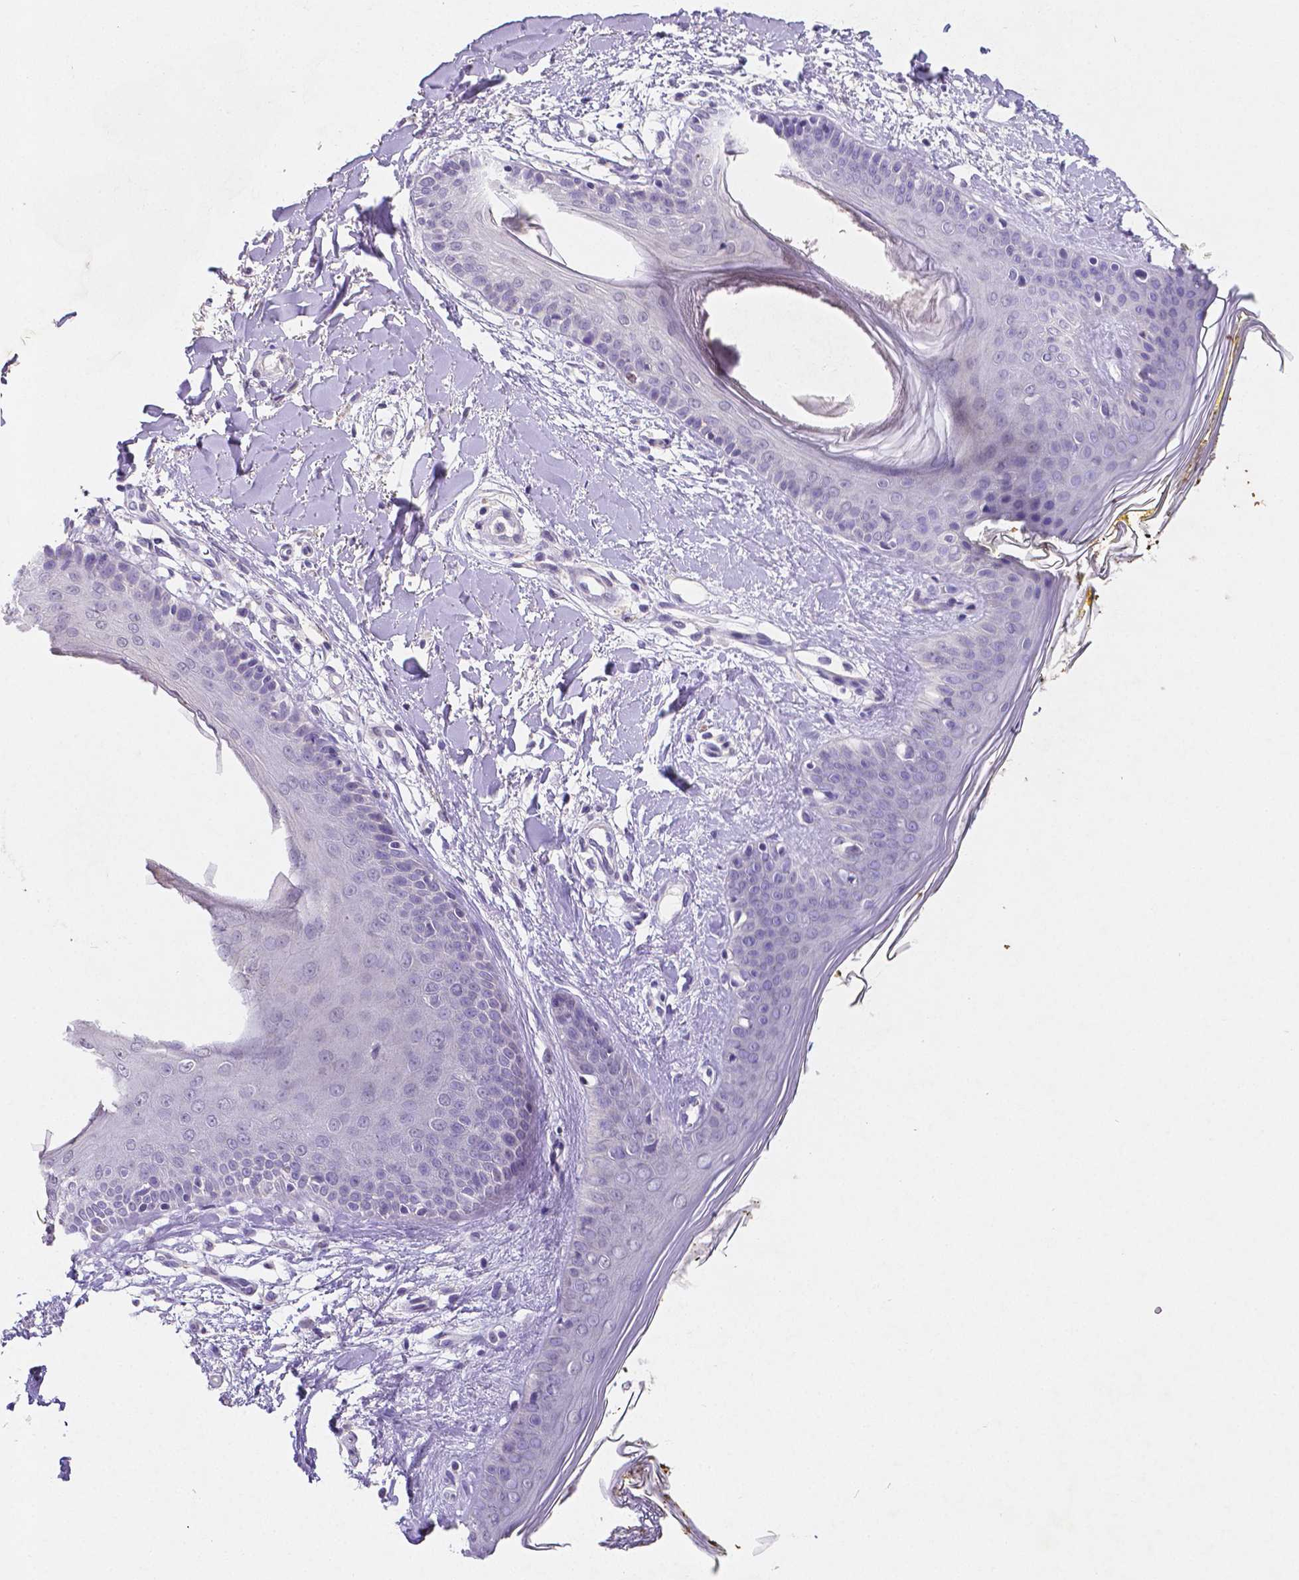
{"staining": {"intensity": "negative", "quantity": "none", "location": "none"}, "tissue": "skin", "cell_type": "Fibroblasts", "image_type": "normal", "snomed": [{"axis": "morphology", "description": "Normal tissue, NOS"}, {"axis": "topography", "description": "Skin"}], "caption": "IHC micrograph of unremarkable skin stained for a protein (brown), which demonstrates no expression in fibroblasts. (Immunohistochemistry, brightfield microscopy, high magnification).", "gene": "SATB2", "patient": {"sex": "female", "age": 34}}